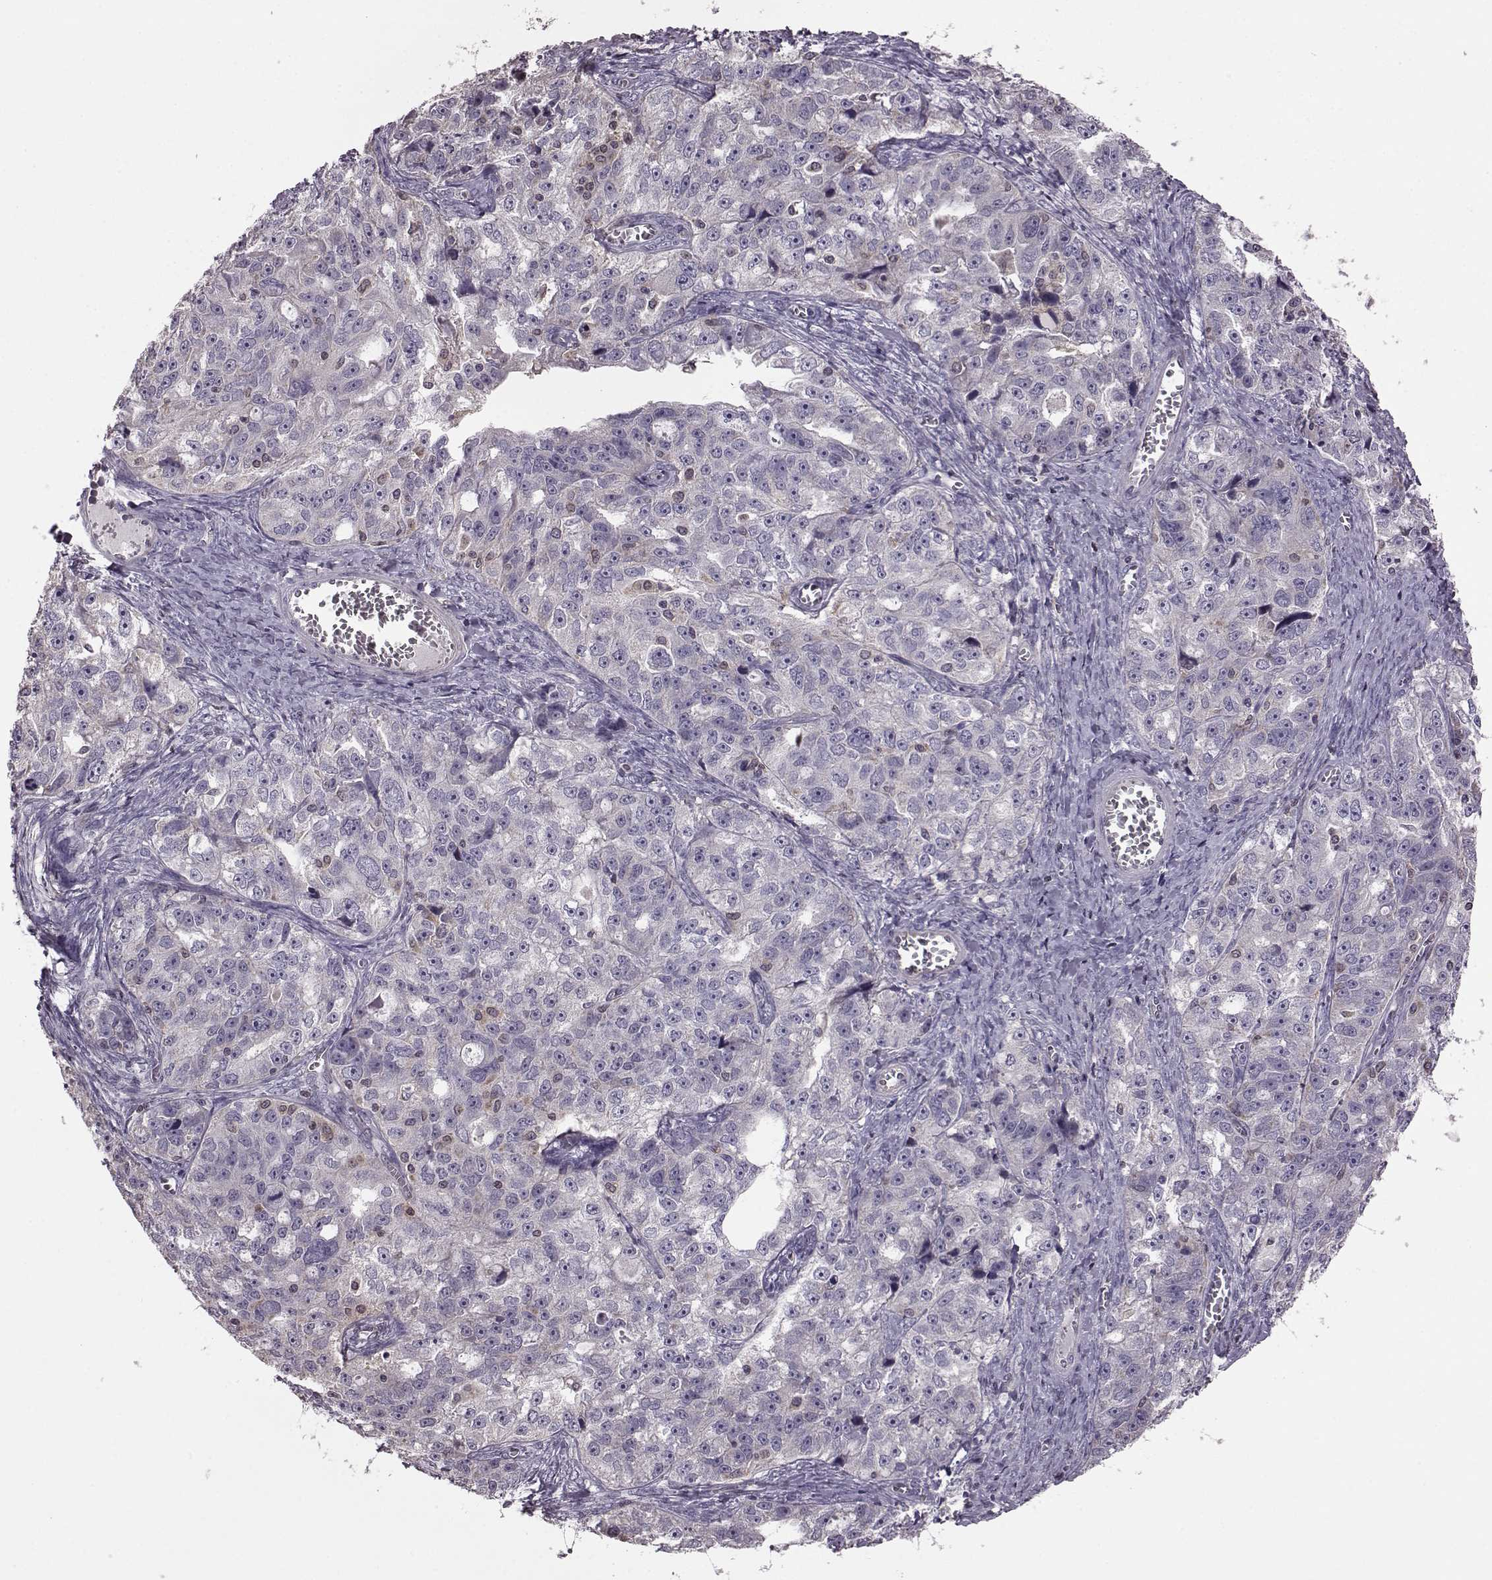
{"staining": {"intensity": "negative", "quantity": "none", "location": "none"}, "tissue": "ovarian cancer", "cell_type": "Tumor cells", "image_type": "cancer", "snomed": [{"axis": "morphology", "description": "Cystadenocarcinoma, serous, NOS"}, {"axis": "topography", "description": "Ovary"}], "caption": "This is an IHC histopathology image of human serous cystadenocarcinoma (ovarian). There is no positivity in tumor cells.", "gene": "CDC42SE1", "patient": {"sex": "female", "age": 51}}